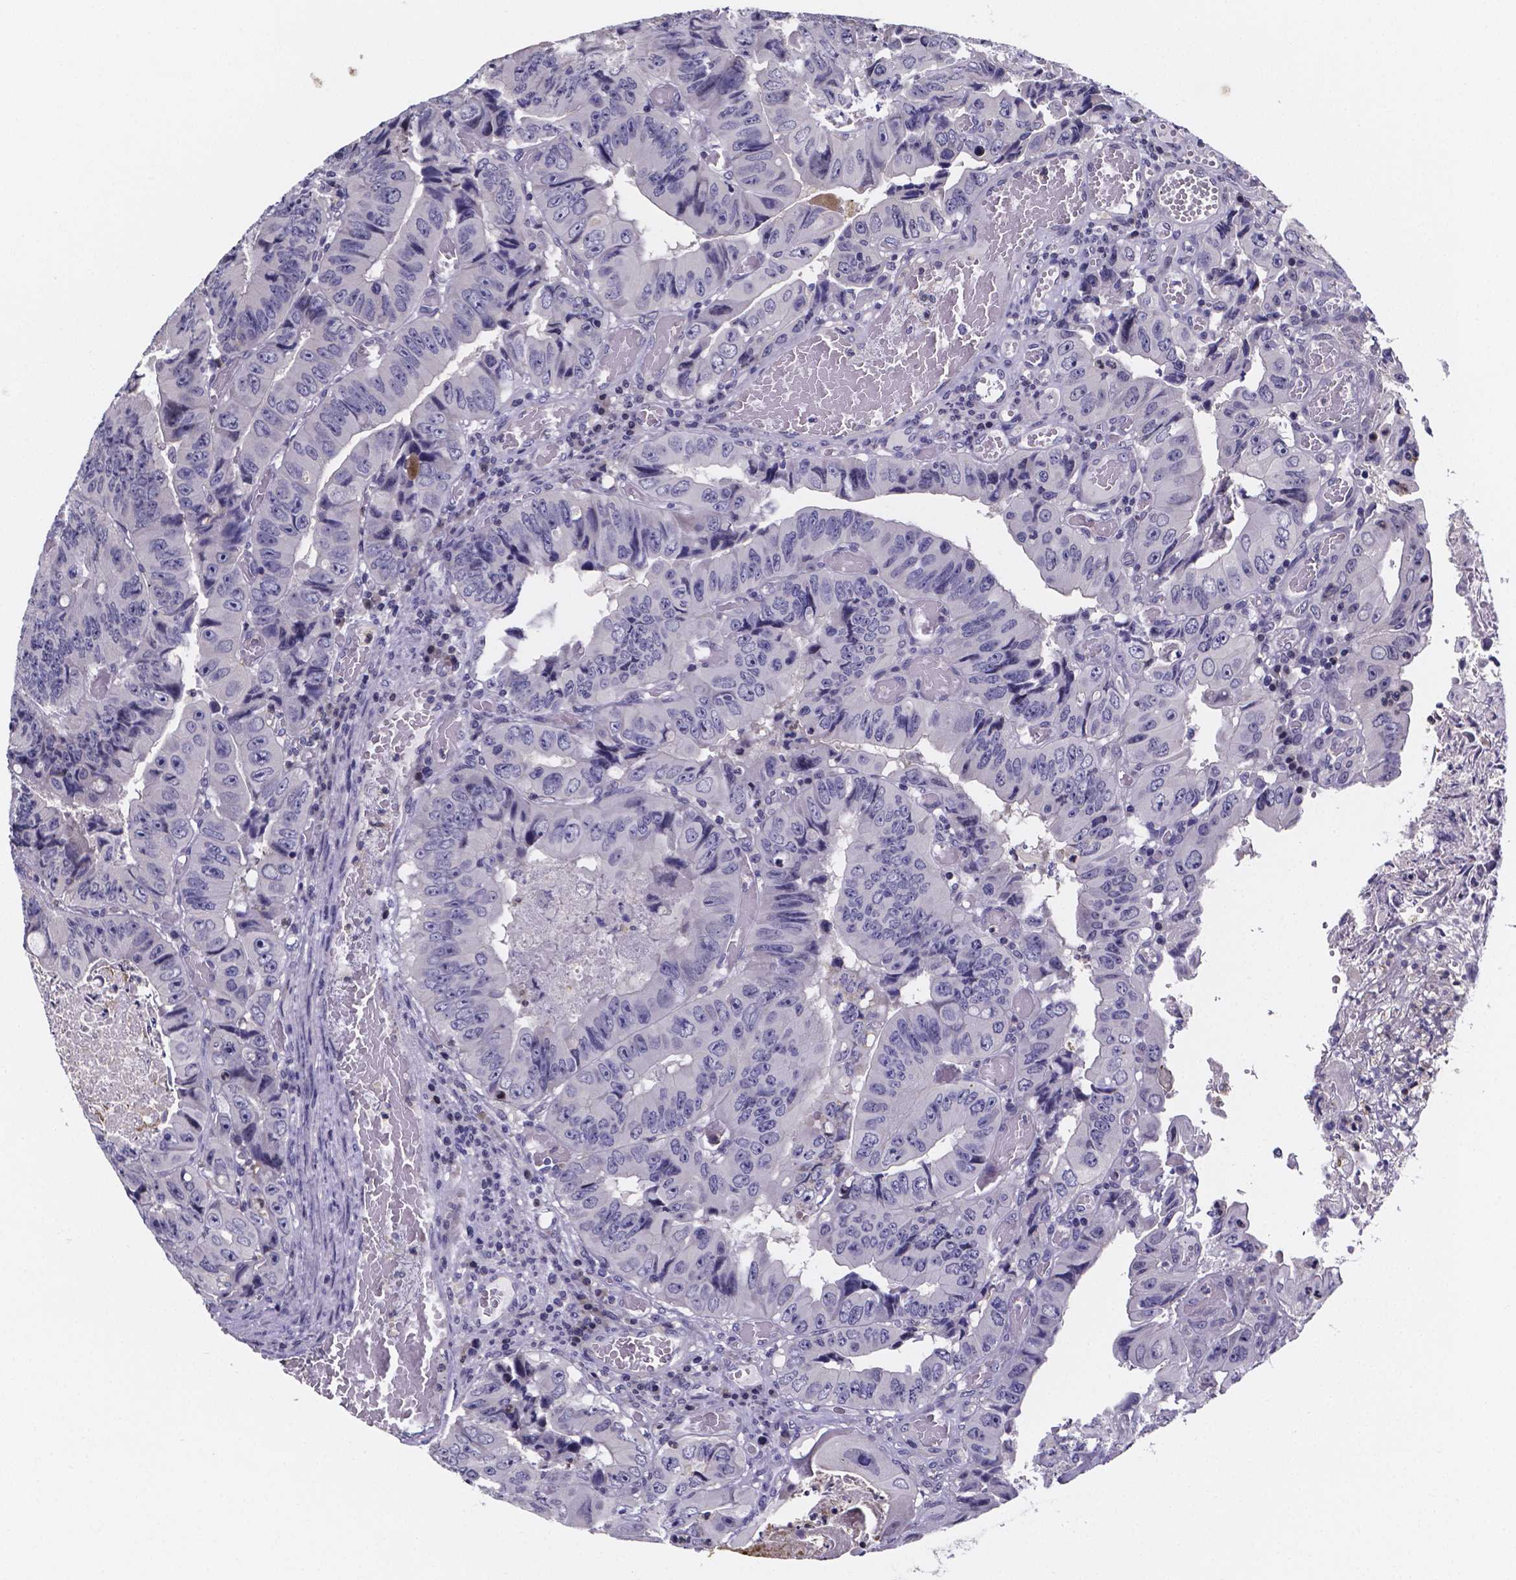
{"staining": {"intensity": "negative", "quantity": "none", "location": "none"}, "tissue": "colorectal cancer", "cell_type": "Tumor cells", "image_type": "cancer", "snomed": [{"axis": "morphology", "description": "Adenocarcinoma, NOS"}, {"axis": "topography", "description": "Colon"}], "caption": "This is an immunohistochemistry (IHC) image of colorectal adenocarcinoma. There is no positivity in tumor cells.", "gene": "IZUMO1", "patient": {"sex": "female", "age": 84}}